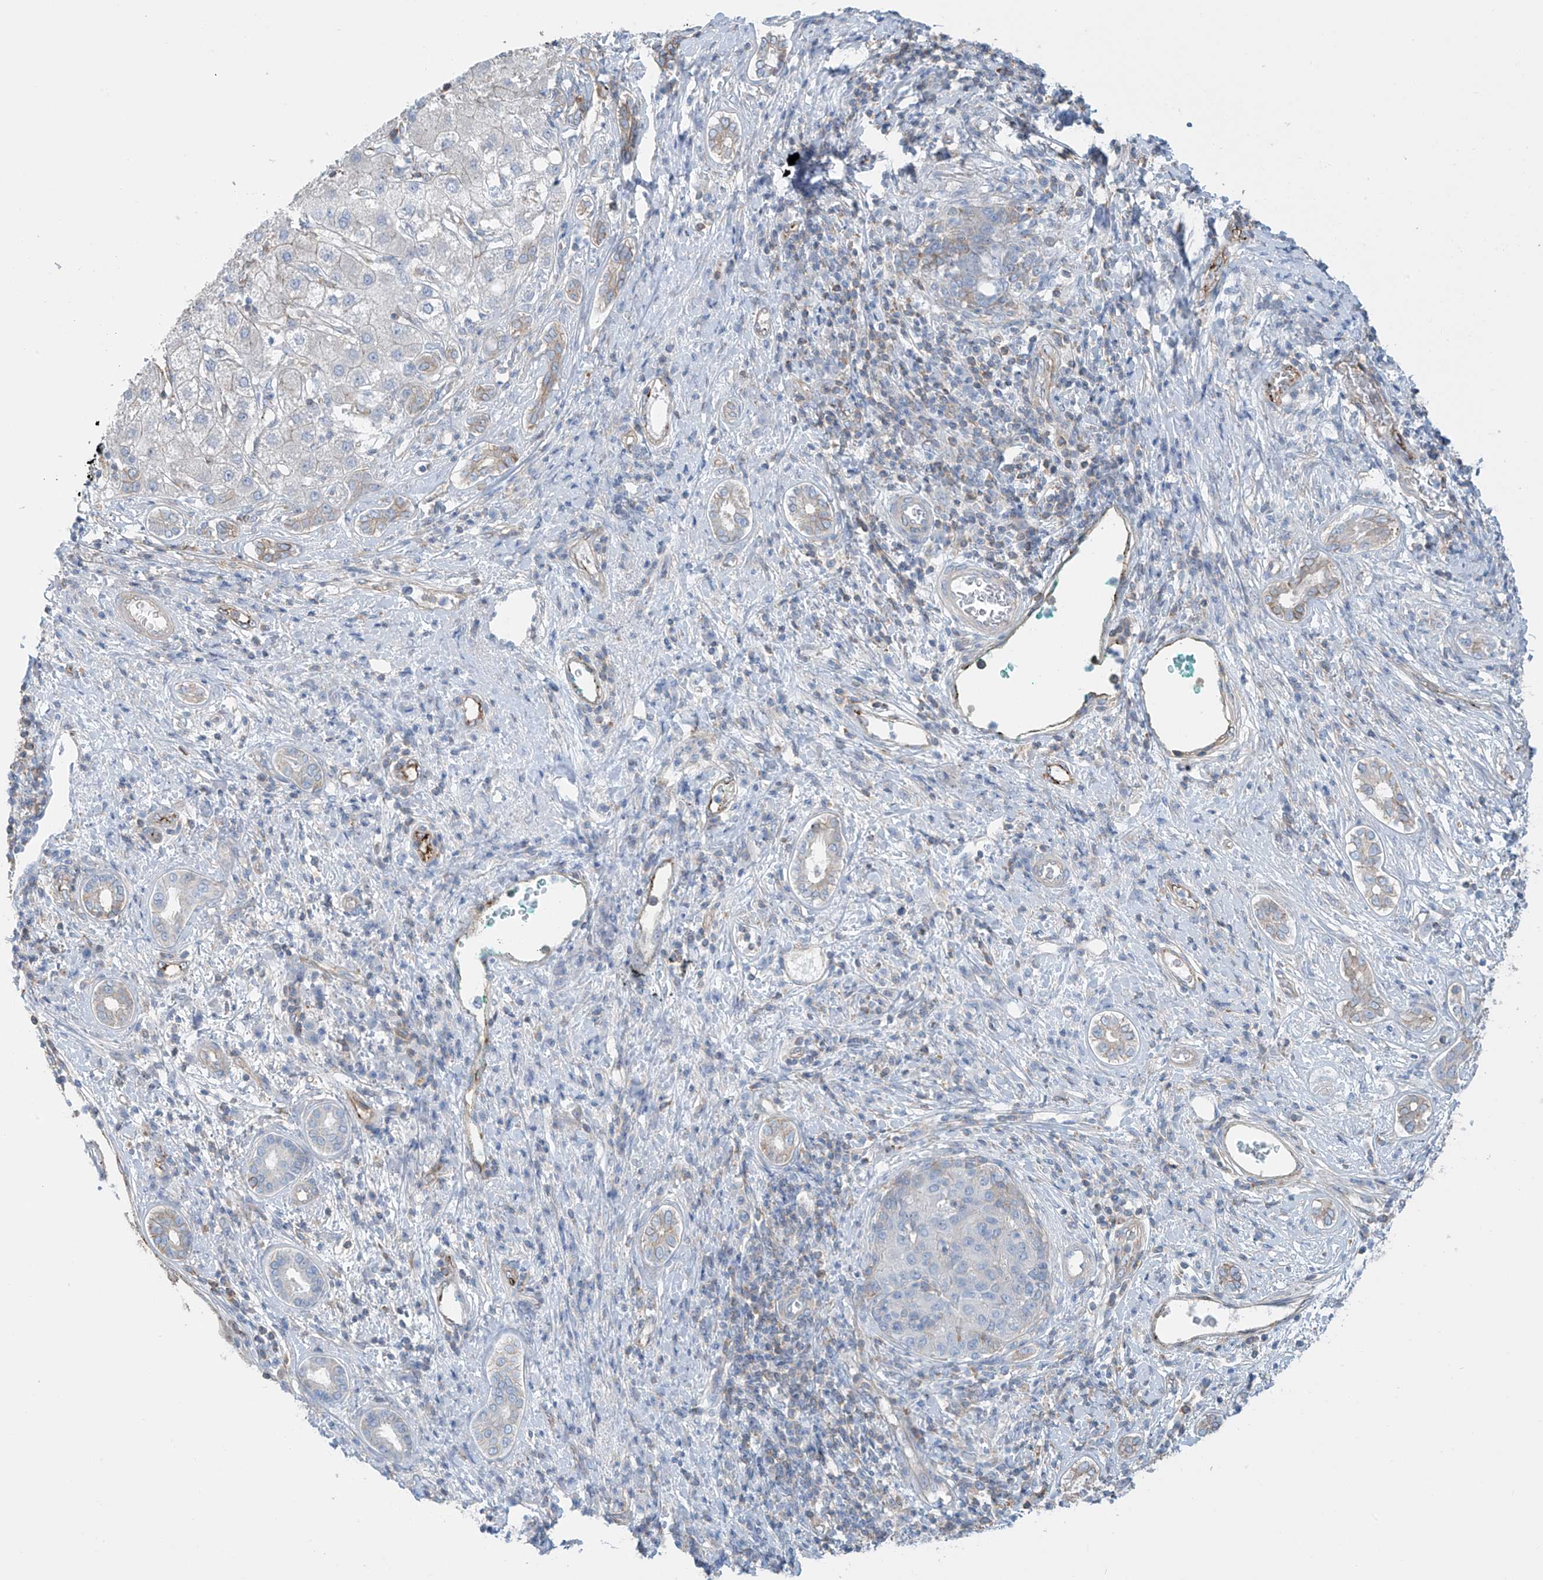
{"staining": {"intensity": "negative", "quantity": "none", "location": "none"}, "tissue": "liver cancer", "cell_type": "Tumor cells", "image_type": "cancer", "snomed": [{"axis": "morphology", "description": "Carcinoma, Hepatocellular, NOS"}, {"axis": "topography", "description": "Liver"}], "caption": "The image shows no staining of tumor cells in hepatocellular carcinoma (liver). (DAB IHC visualized using brightfield microscopy, high magnification).", "gene": "ZNF846", "patient": {"sex": "male", "age": 65}}